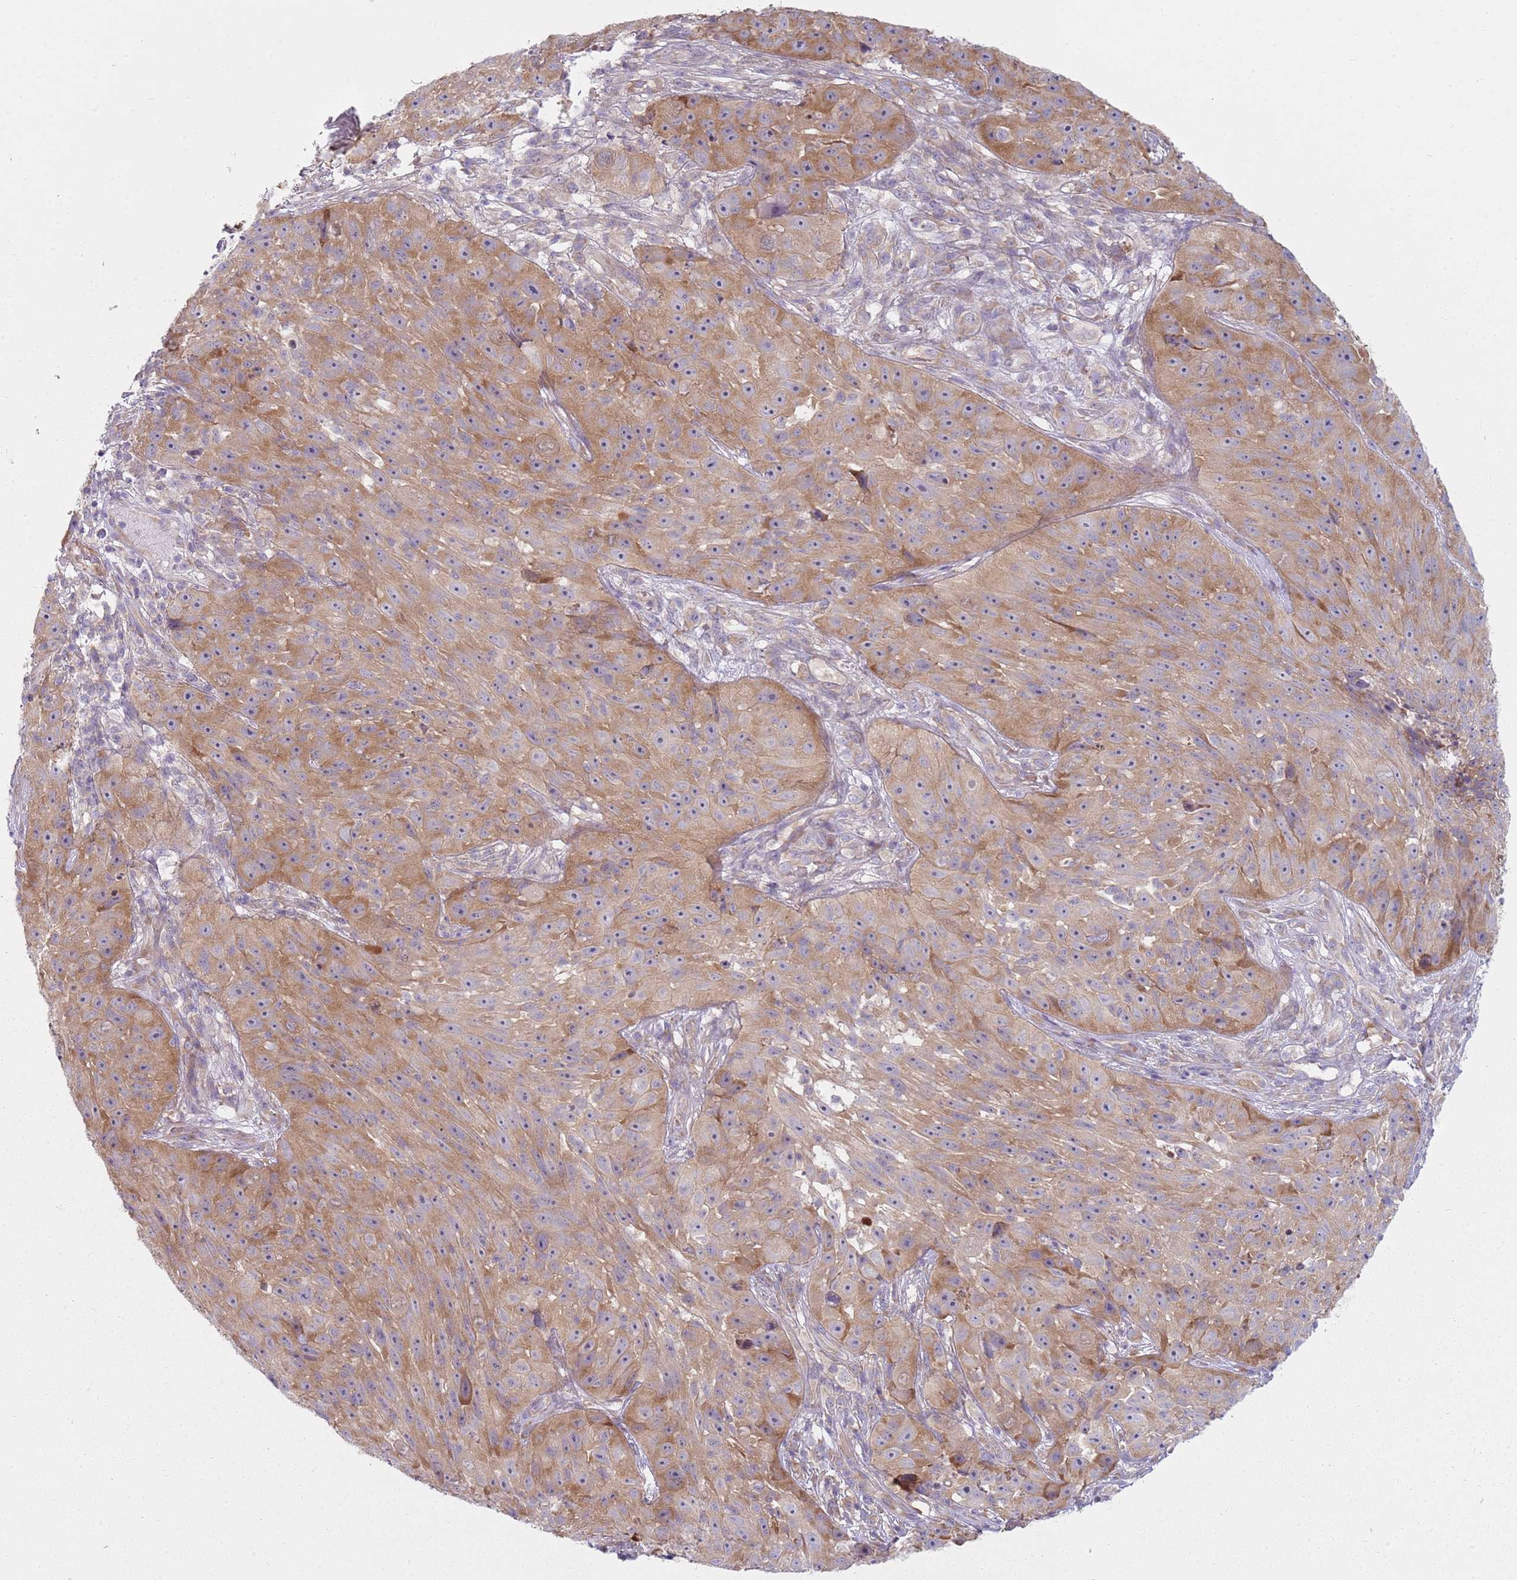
{"staining": {"intensity": "moderate", "quantity": ">75%", "location": "cytoplasmic/membranous"}, "tissue": "skin cancer", "cell_type": "Tumor cells", "image_type": "cancer", "snomed": [{"axis": "morphology", "description": "Squamous cell carcinoma, NOS"}, {"axis": "topography", "description": "Skin"}], "caption": "Skin squamous cell carcinoma tissue shows moderate cytoplasmic/membranous expression in approximately >75% of tumor cells, visualized by immunohistochemistry.", "gene": "SLC26A6", "patient": {"sex": "female", "age": 87}}